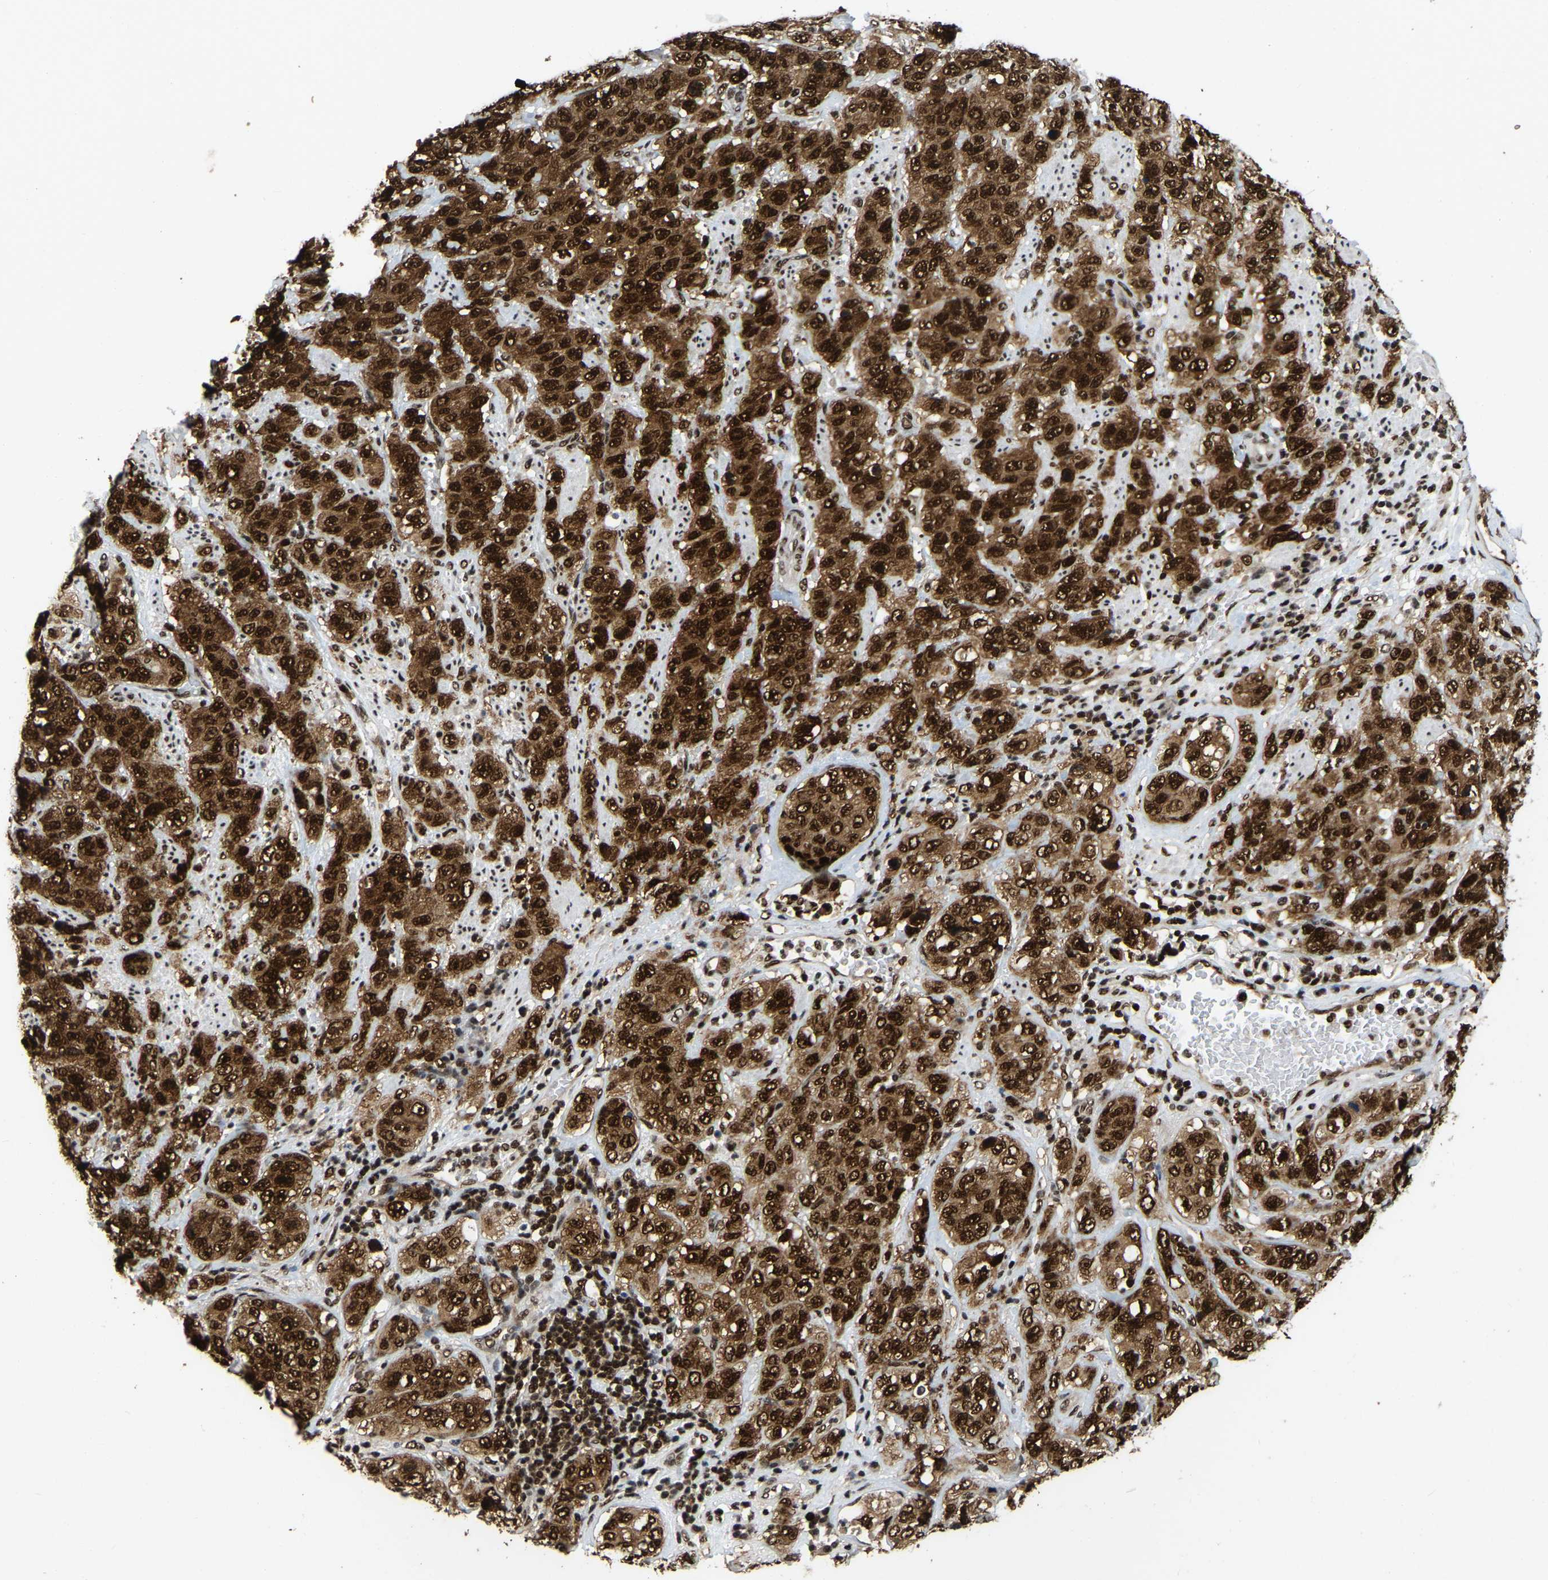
{"staining": {"intensity": "strong", "quantity": ">75%", "location": "cytoplasmic/membranous,nuclear"}, "tissue": "stomach cancer", "cell_type": "Tumor cells", "image_type": "cancer", "snomed": [{"axis": "morphology", "description": "Adenocarcinoma, NOS"}, {"axis": "topography", "description": "Stomach"}], "caption": "This micrograph shows immunohistochemistry (IHC) staining of human stomach cancer (adenocarcinoma), with high strong cytoplasmic/membranous and nuclear expression in about >75% of tumor cells.", "gene": "TBL1XR1", "patient": {"sex": "male", "age": 48}}